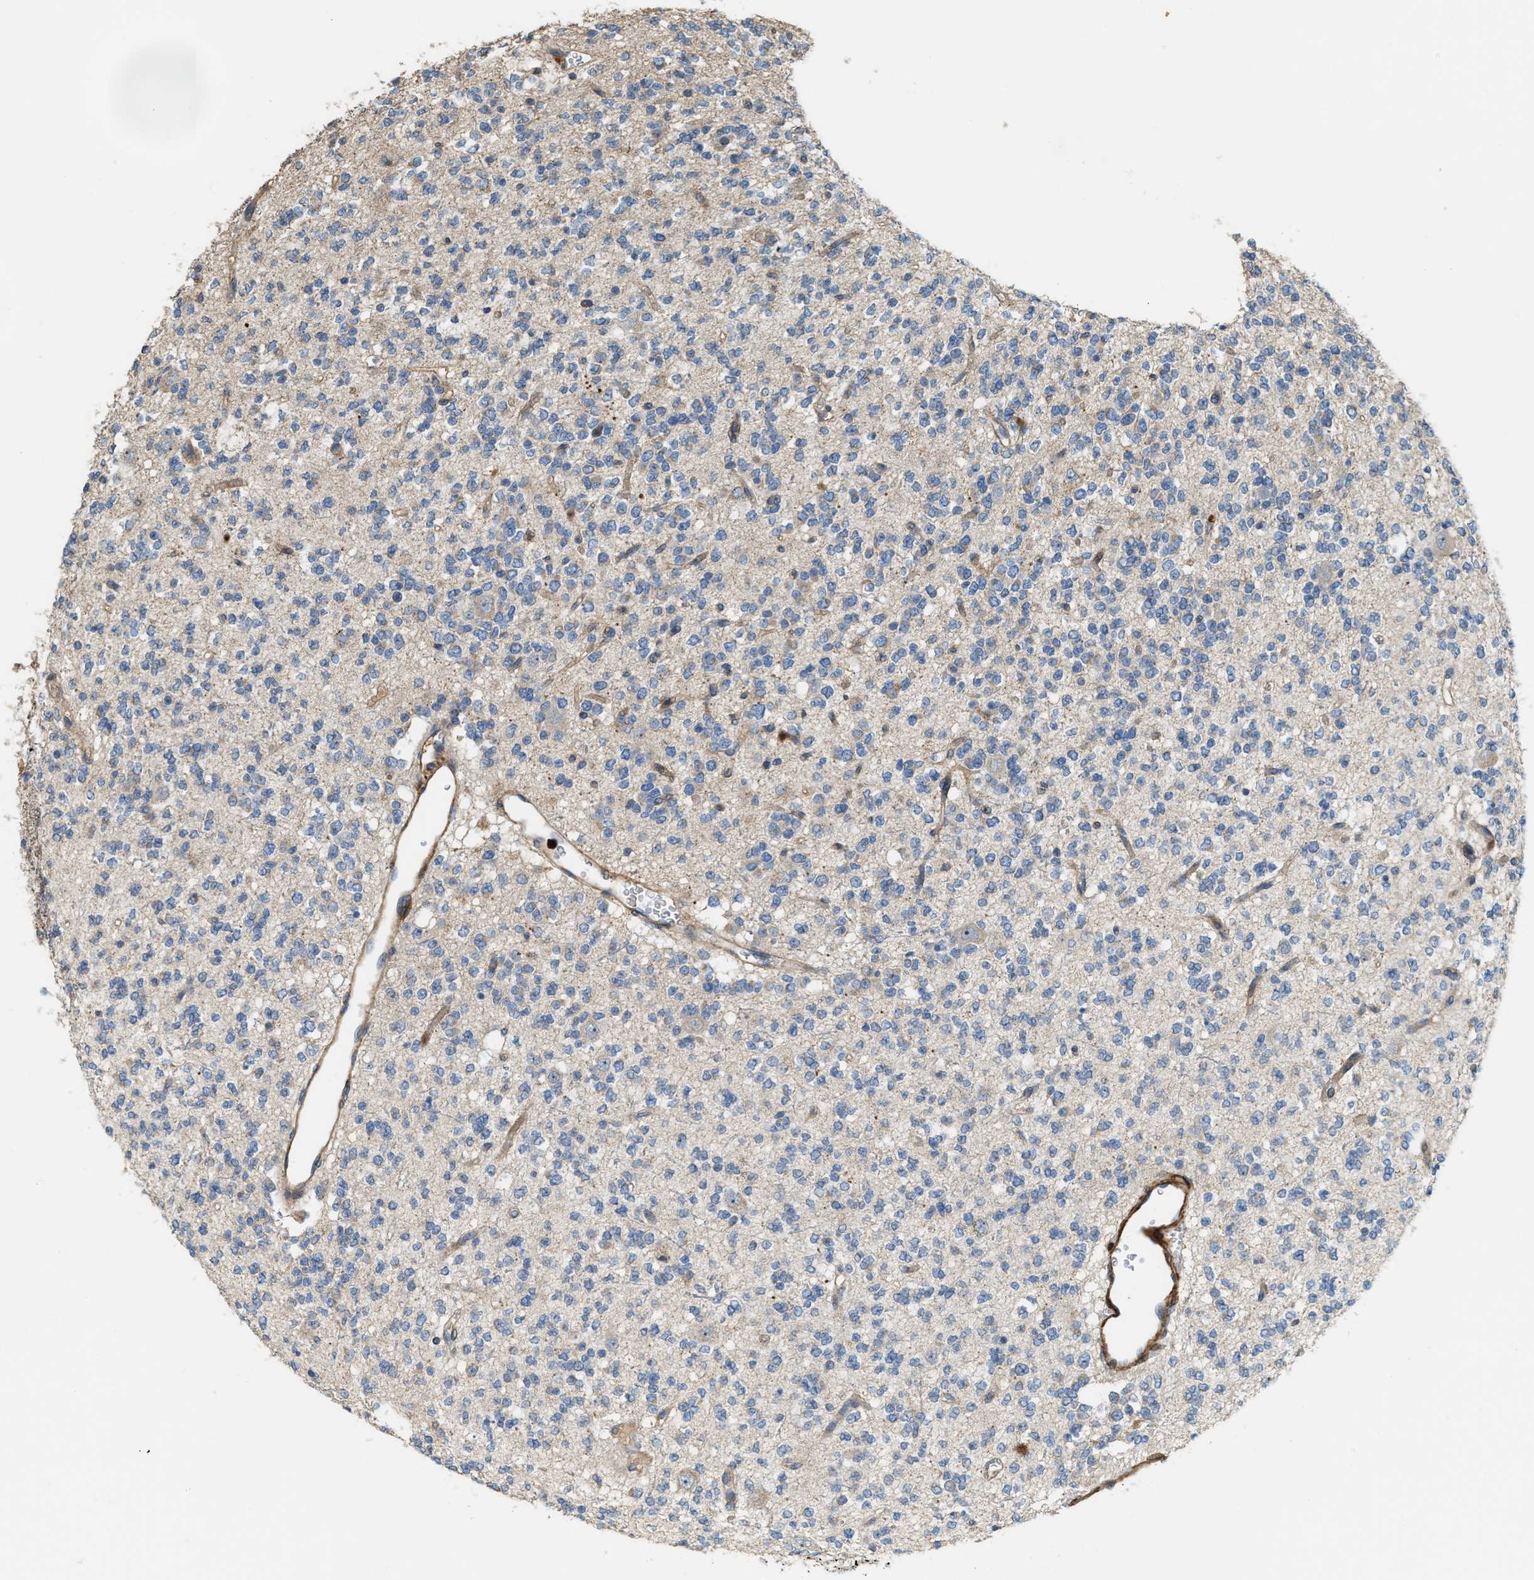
{"staining": {"intensity": "negative", "quantity": "none", "location": "none"}, "tissue": "glioma", "cell_type": "Tumor cells", "image_type": "cancer", "snomed": [{"axis": "morphology", "description": "Glioma, malignant, Low grade"}, {"axis": "topography", "description": "Brain"}], "caption": "Photomicrograph shows no significant protein staining in tumor cells of low-grade glioma (malignant).", "gene": "SERPINB5", "patient": {"sex": "male", "age": 38}}